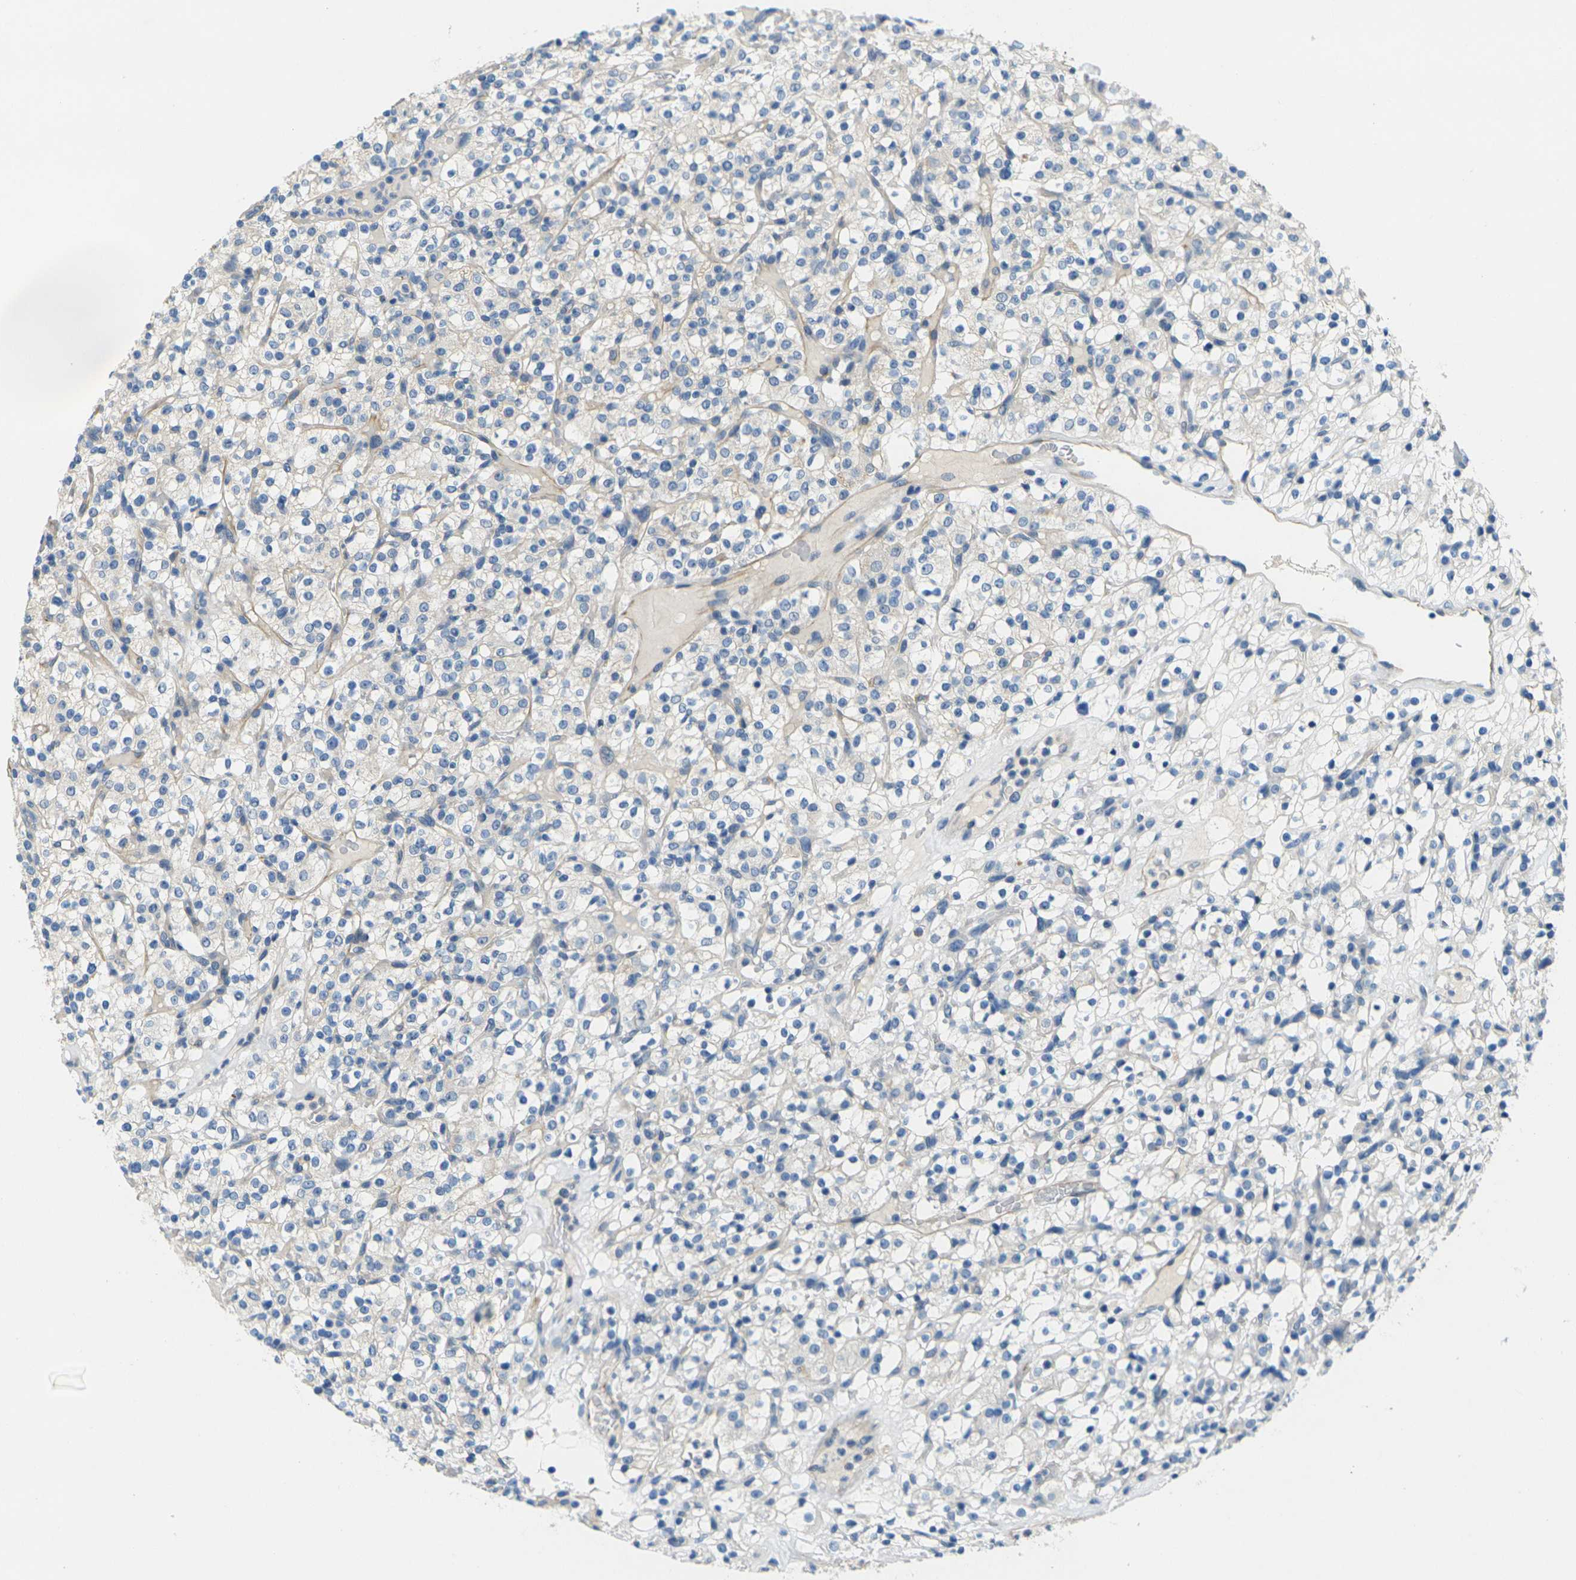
{"staining": {"intensity": "negative", "quantity": "none", "location": "none"}, "tissue": "renal cancer", "cell_type": "Tumor cells", "image_type": "cancer", "snomed": [{"axis": "morphology", "description": "Normal tissue, NOS"}, {"axis": "morphology", "description": "Adenocarcinoma, NOS"}, {"axis": "topography", "description": "Kidney"}], "caption": "Tumor cells are negative for protein expression in human renal cancer (adenocarcinoma).", "gene": "CYP2C8", "patient": {"sex": "female", "age": 72}}